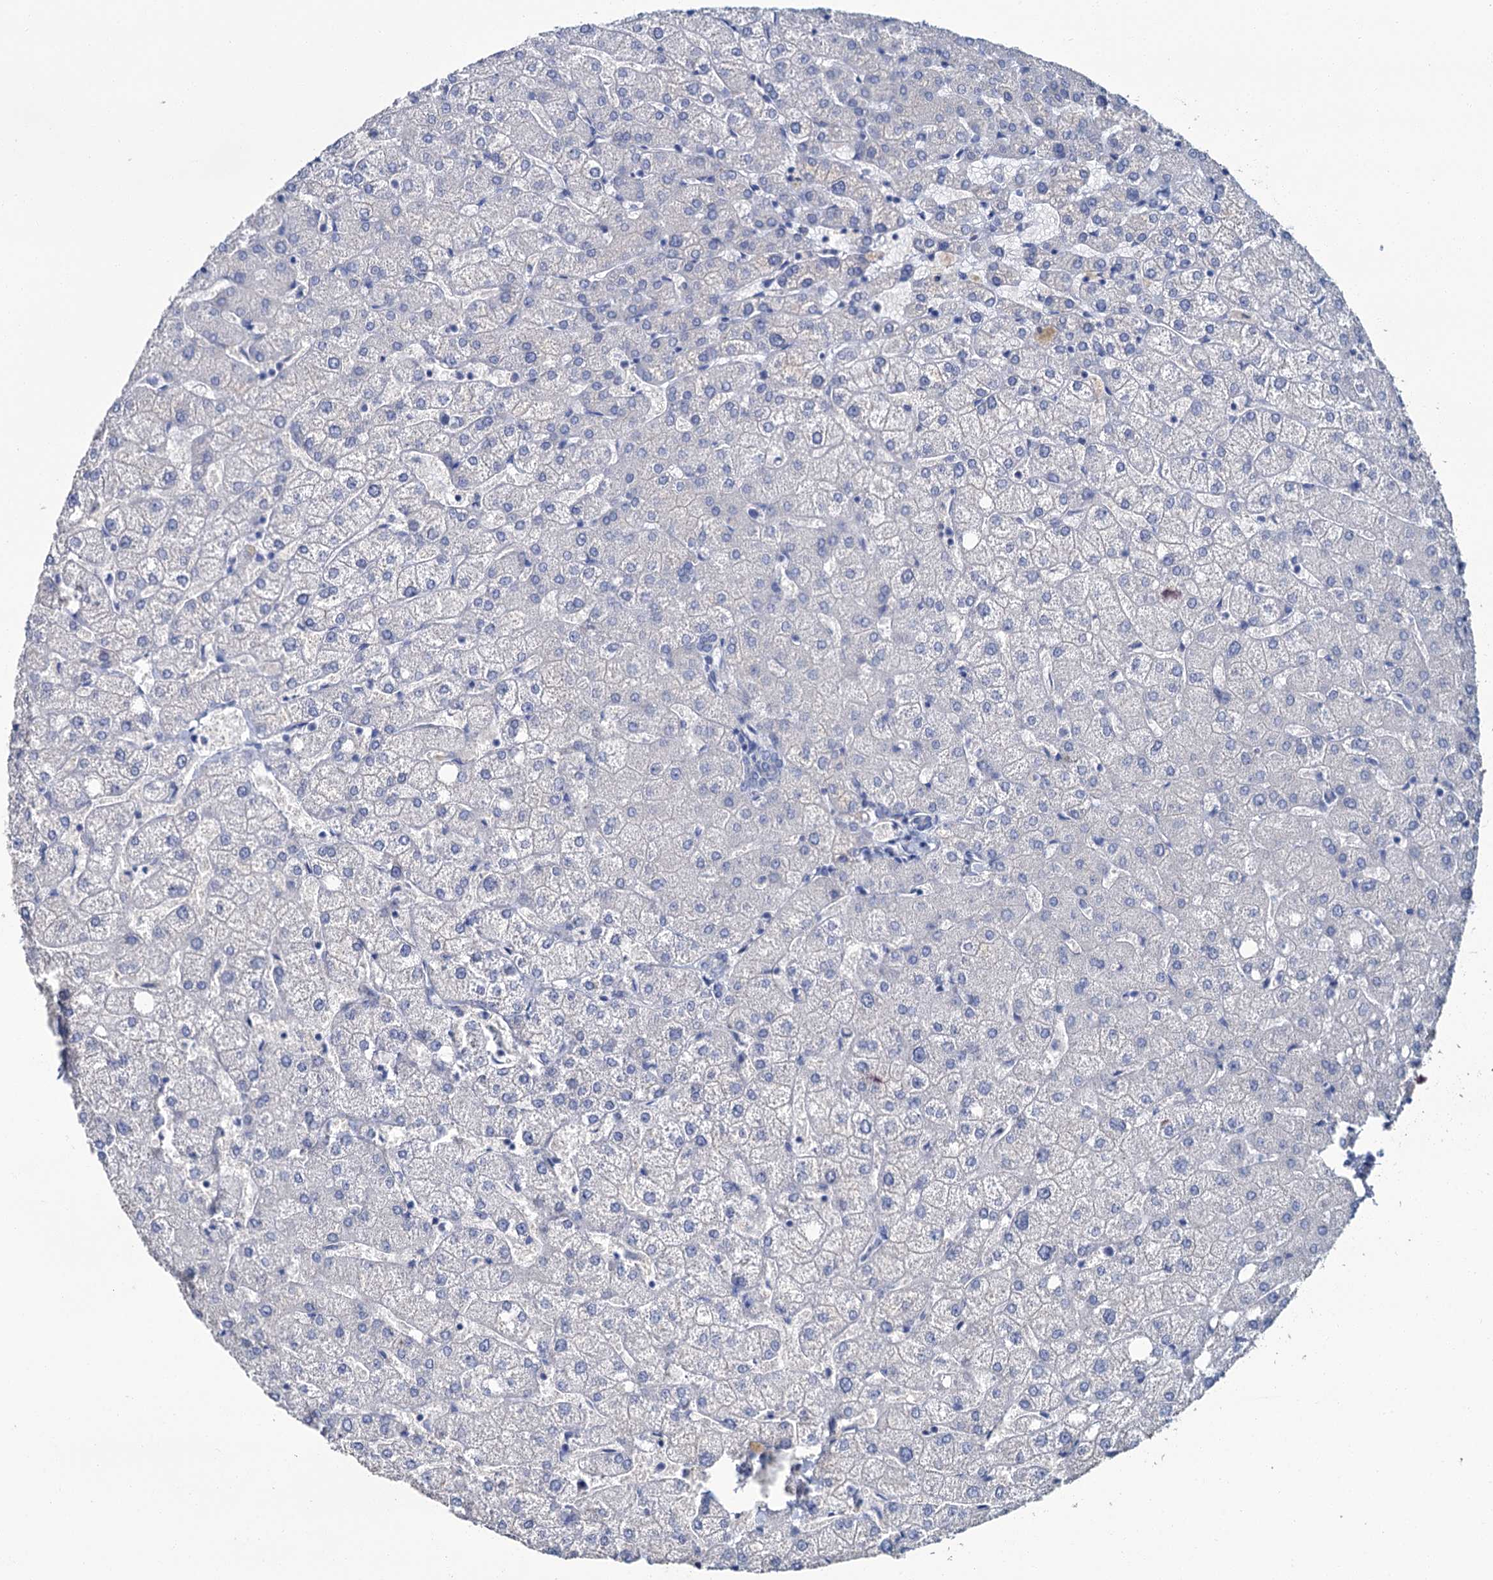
{"staining": {"intensity": "negative", "quantity": "none", "location": "none"}, "tissue": "liver", "cell_type": "Cholangiocytes", "image_type": "normal", "snomed": [{"axis": "morphology", "description": "Normal tissue, NOS"}, {"axis": "topography", "description": "Liver"}], "caption": "This is an immunohistochemistry (IHC) photomicrograph of unremarkable liver. There is no positivity in cholangiocytes.", "gene": "SNCB", "patient": {"sex": "female", "age": 54}}